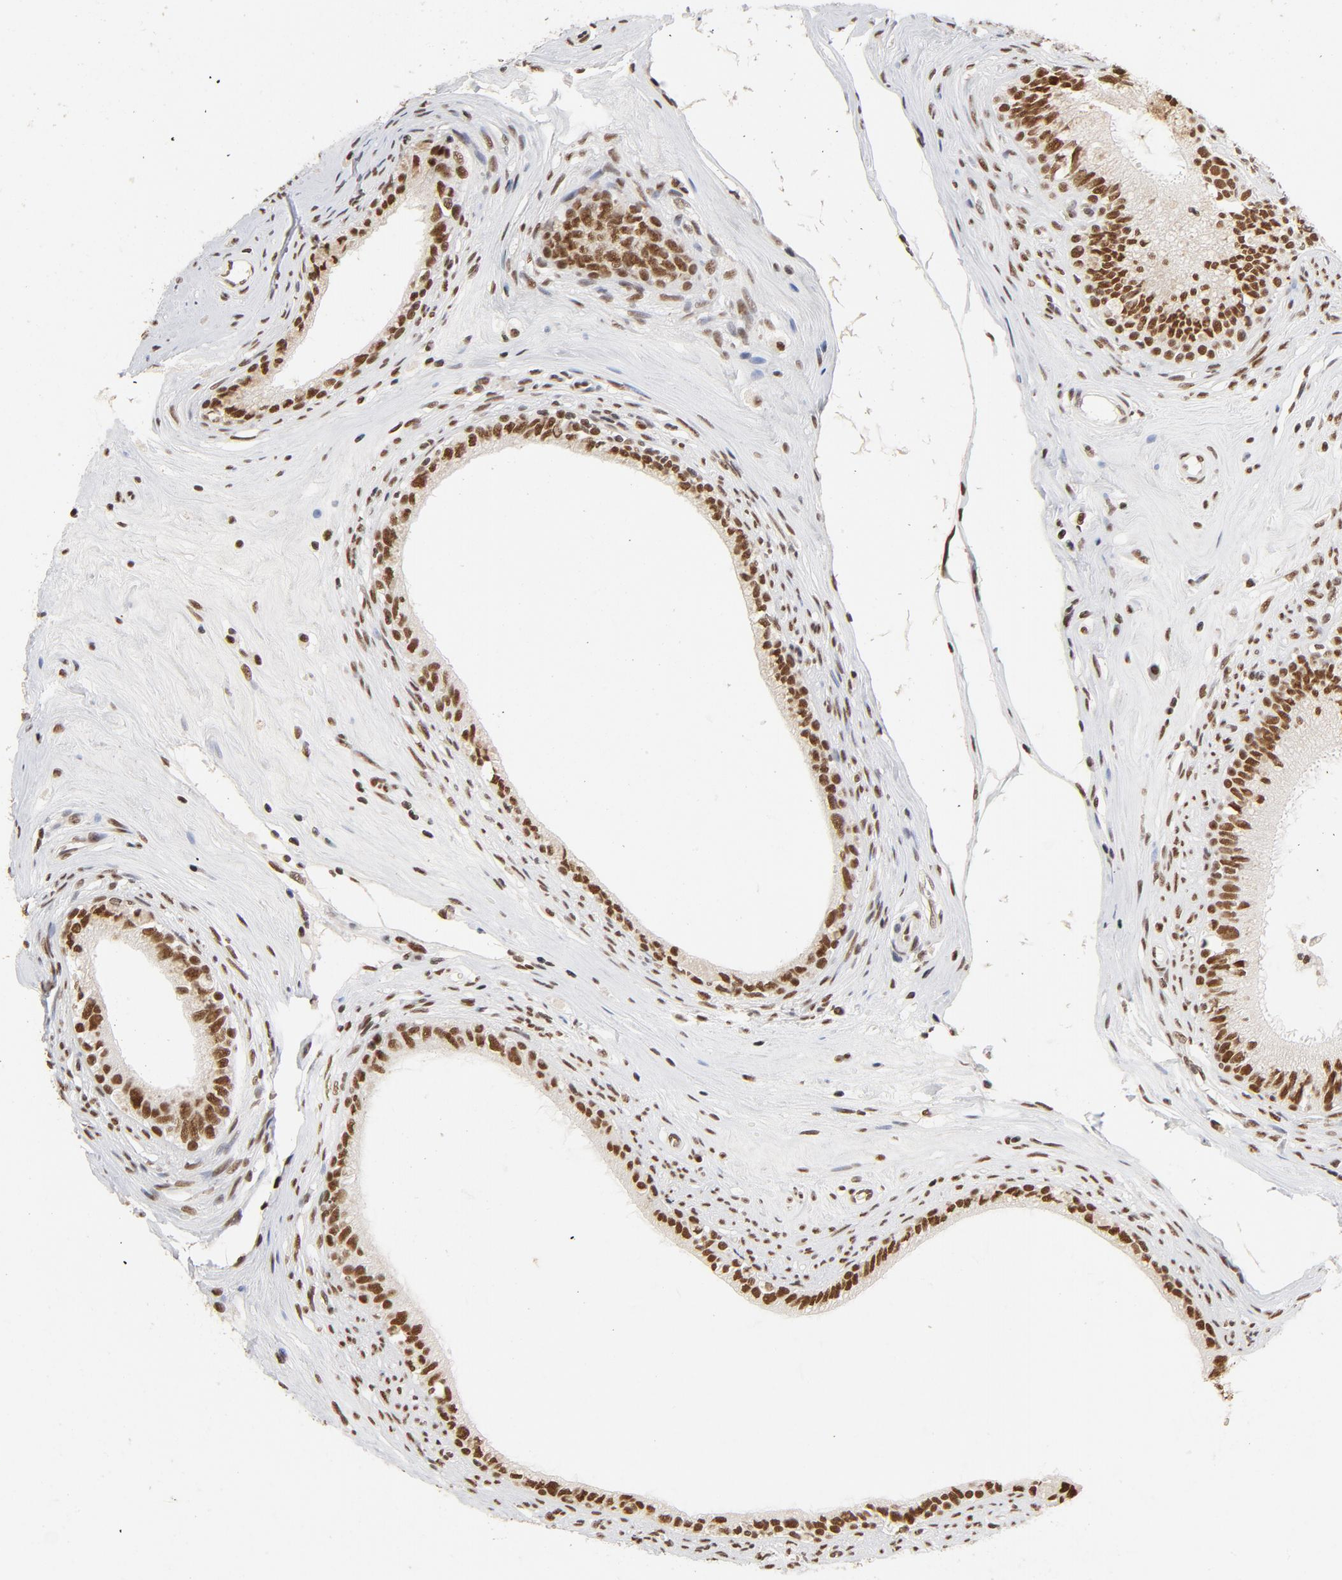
{"staining": {"intensity": "moderate", "quantity": ">75%", "location": "nuclear"}, "tissue": "epididymis", "cell_type": "Glandular cells", "image_type": "normal", "snomed": [{"axis": "morphology", "description": "Normal tissue, NOS"}, {"axis": "morphology", "description": "Inflammation, NOS"}, {"axis": "topography", "description": "Epididymis"}], "caption": "This is a histology image of IHC staining of normal epididymis, which shows moderate positivity in the nuclear of glandular cells.", "gene": "TP53BP1", "patient": {"sex": "male", "age": 84}}